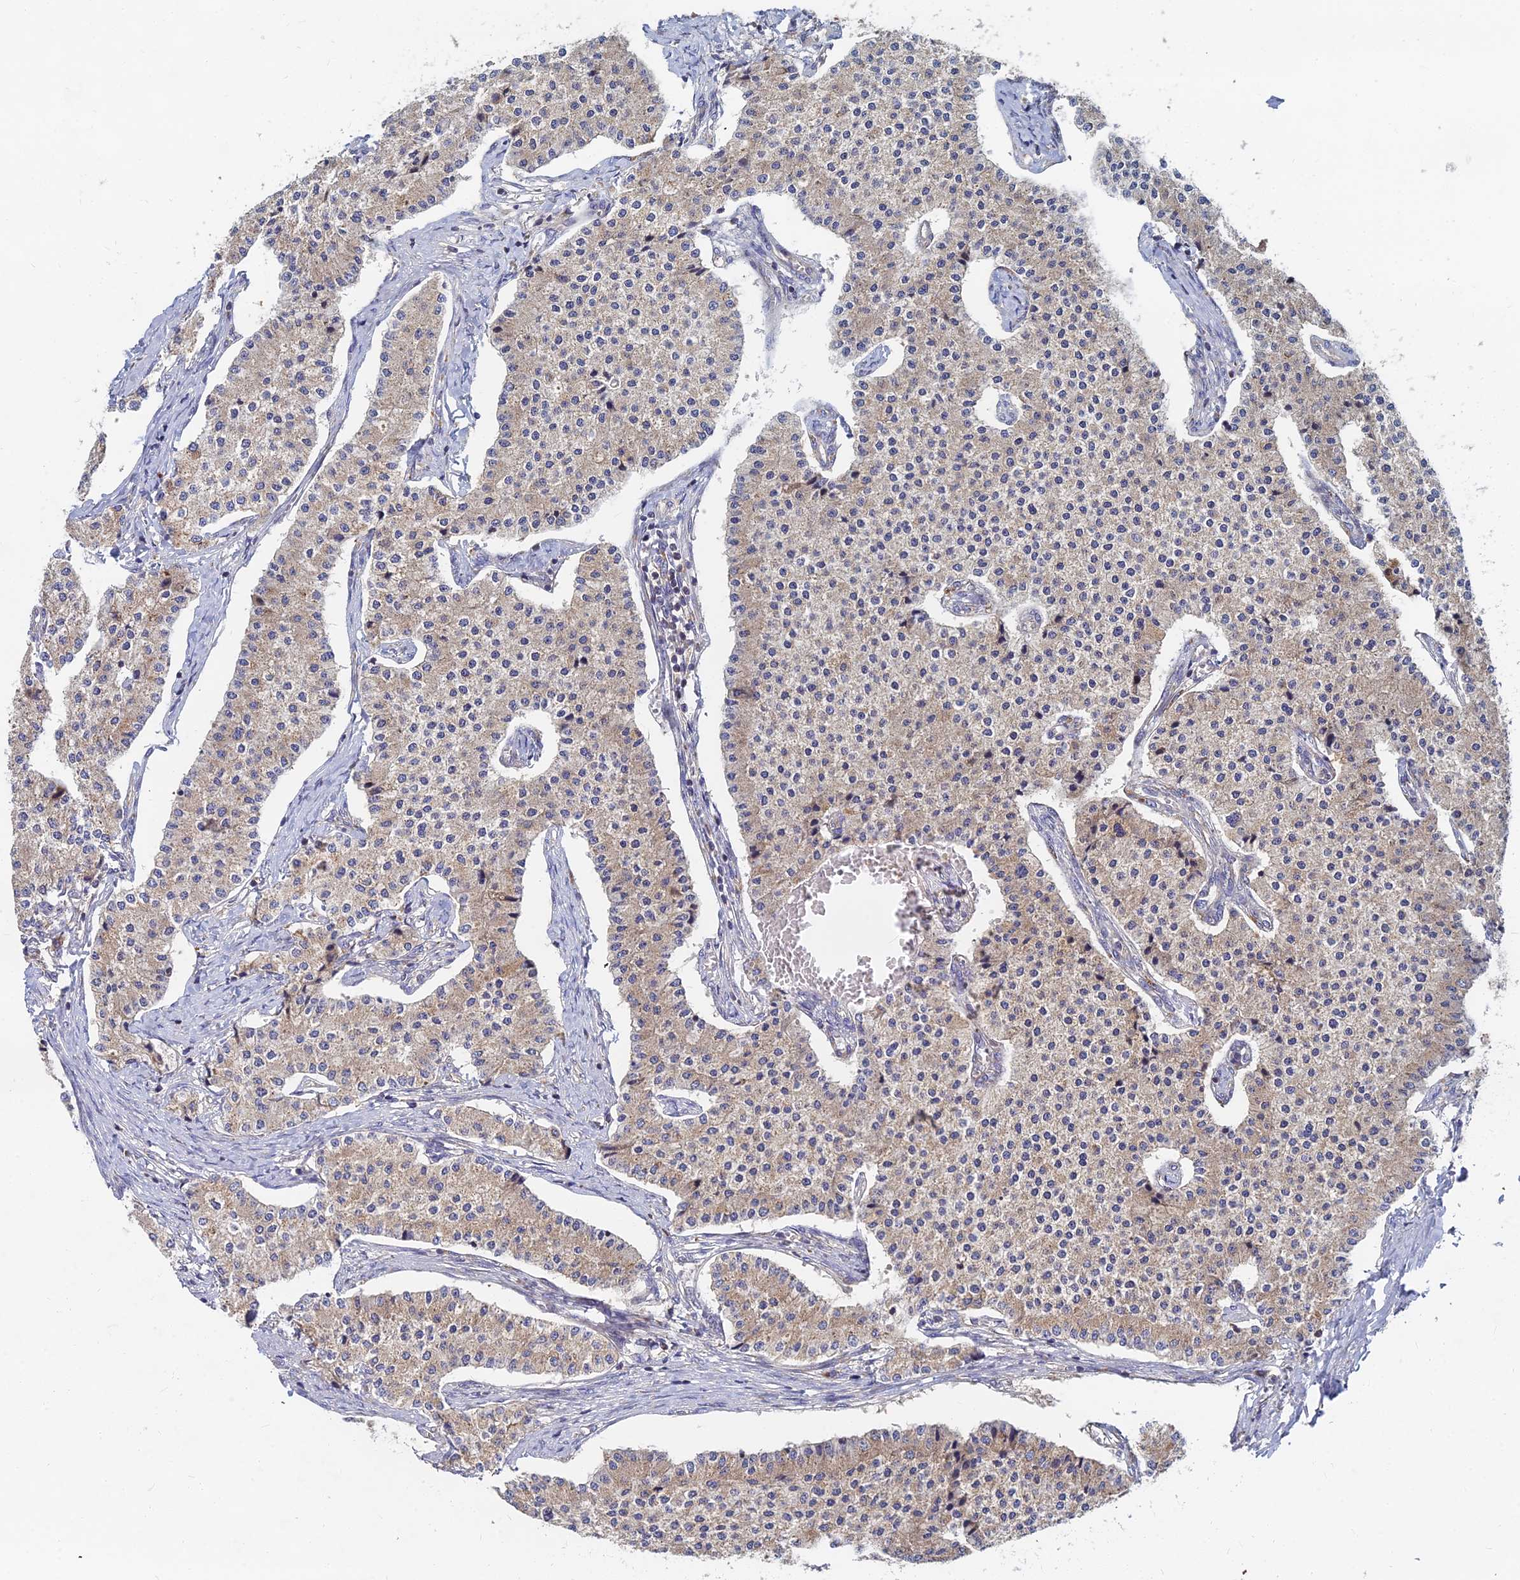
{"staining": {"intensity": "weak", "quantity": ">75%", "location": "cytoplasmic/membranous"}, "tissue": "carcinoid", "cell_type": "Tumor cells", "image_type": "cancer", "snomed": [{"axis": "morphology", "description": "Carcinoid, malignant, NOS"}, {"axis": "topography", "description": "Colon"}], "caption": "This histopathology image shows carcinoid stained with IHC to label a protein in brown. The cytoplasmic/membranous of tumor cells show weak positivity for the protein. Nuclei are counter-stained blue.", "gene": "CCZ1", "patient": {"sex": "female", "age": 52}}